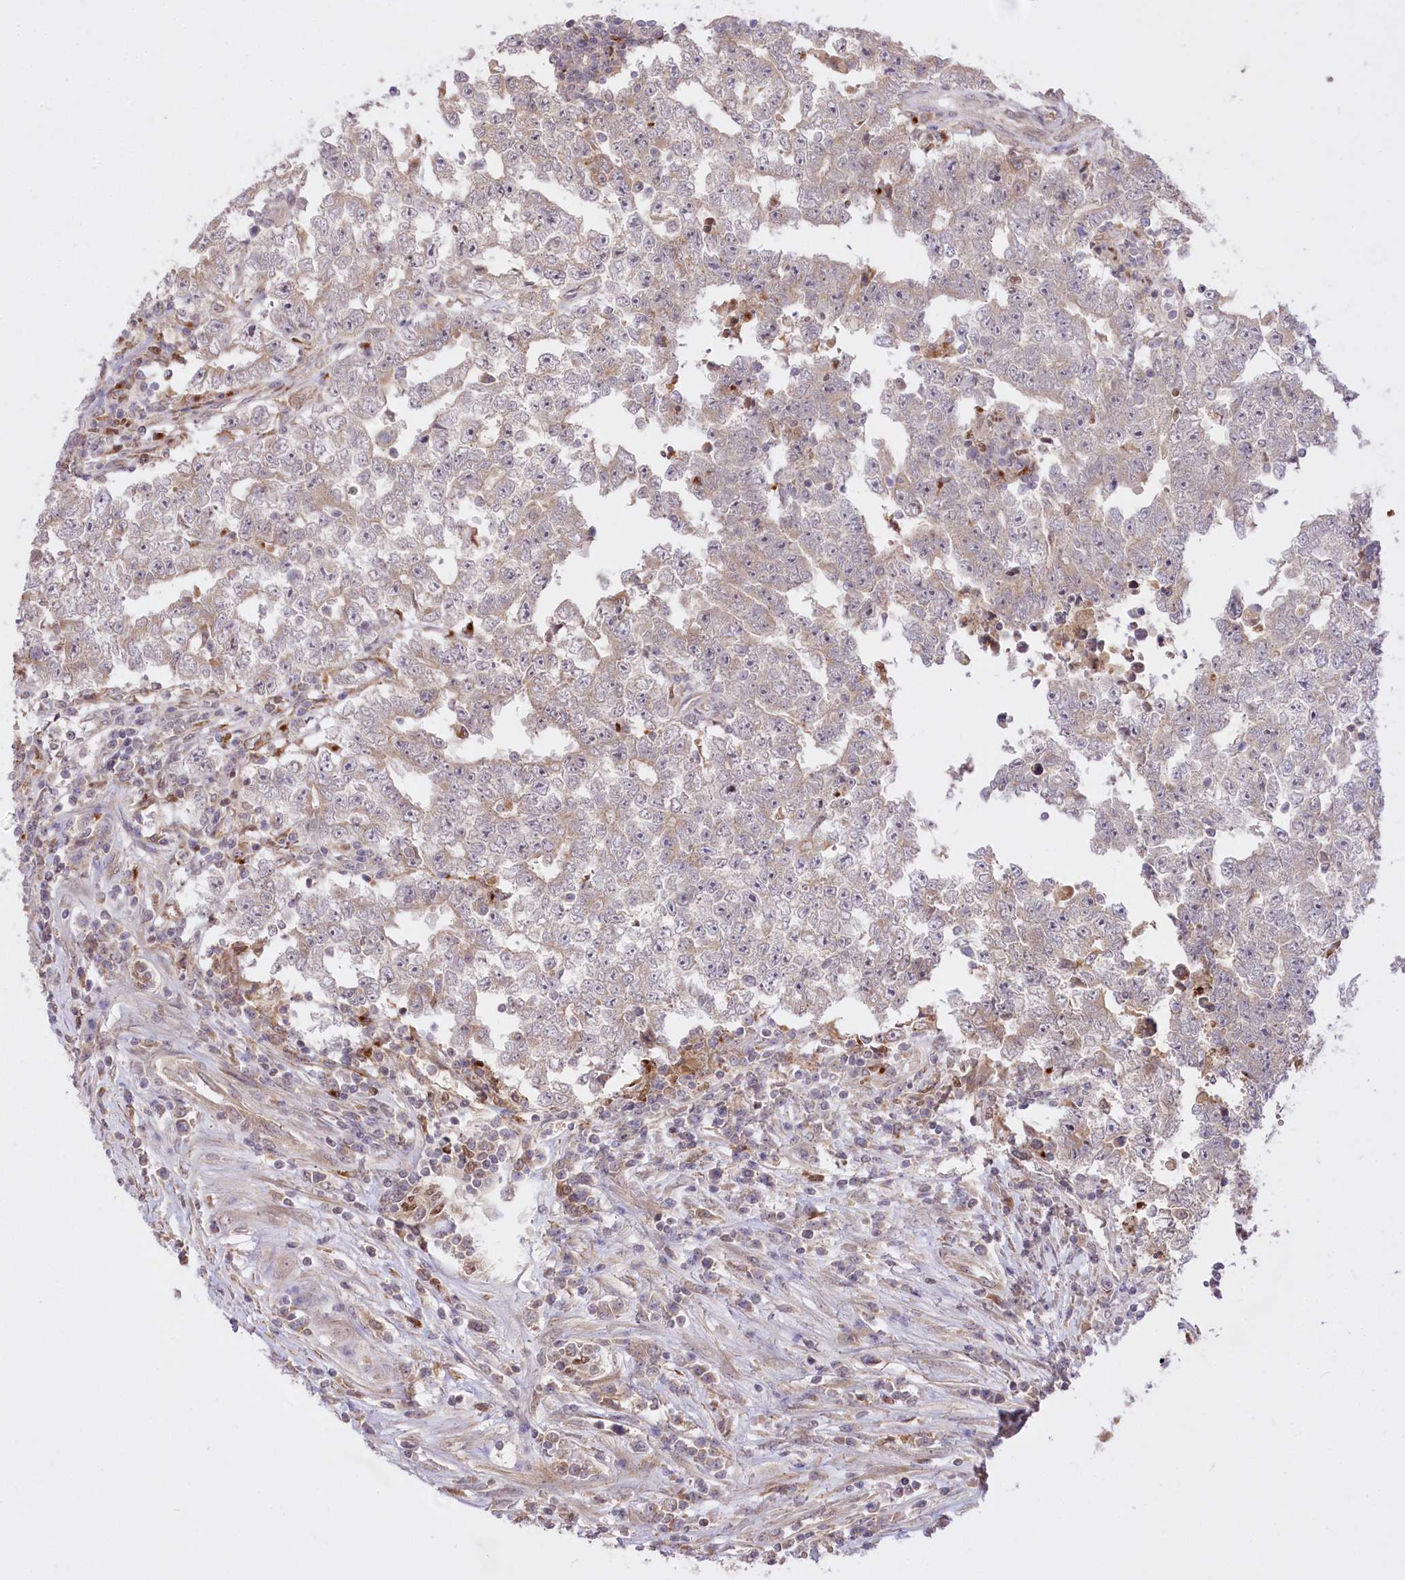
{"staining": {"intensity": "weak", "quantity": "<25%", "location": "cytoplasmic/membranous"}, "tissue": "testis cancer", "cell_type": "Tumor cells", "image_type": "cancer", "snomed": [{"axis": "morphology", "description": "Carcinoma, Embryonal, NOS"}, {"axis": "topography", "description": "Testis"}], "caption": "IHC image of neoplastic tissue: human testis cancer stained with DAB (3,3'-diaminobenzidine) exhibits no significant protein positivity in tumor cells. The staining is performed using DAB (3,3'-diaminobenzidine) brown chromogen with nuclei counter-stained in using hematoxylin.", "gene": "HELT", "patient": {"sex": "male", "age": 25}}